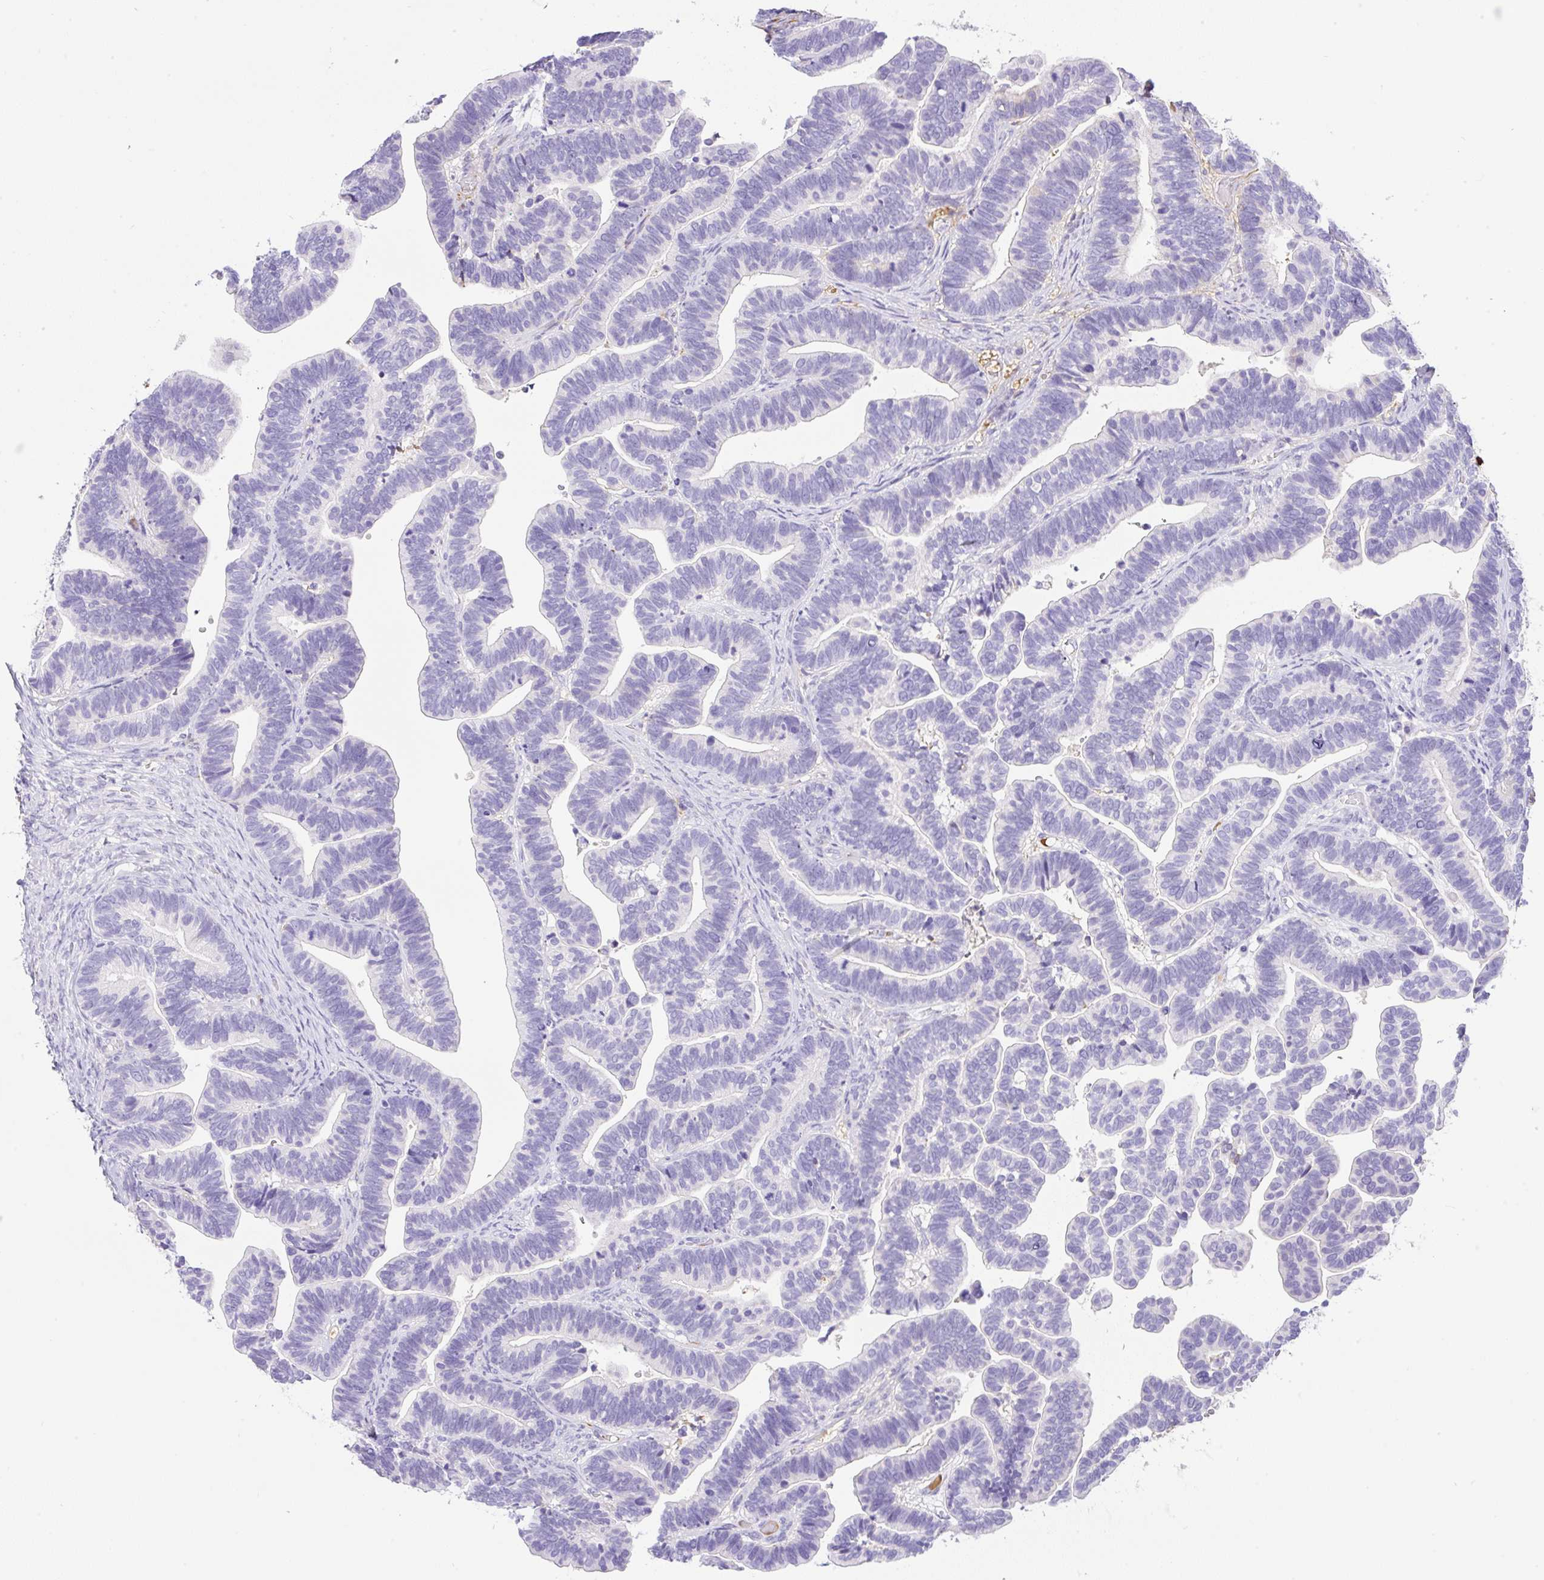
{"staining": {"intensity": "negative", "quantity": "none", "location": "none"}, "tissue": "ovarian cancer", "cell_type": "Tumor cells", "image_type": "cancer", "snomed": [{"axis": "morphology", "description": "Cystadenocarcinoma, serous, NOS"}, {"axis": "topography", "description": "Ovary"}], "caption": "Immunohistochemistry of ovarian cancer (serous cystadenocarcinoma) exhibits no positivity in tumor cells.", "gene": "TDRD15", "patient": {"sex": "female", "age": 56}}